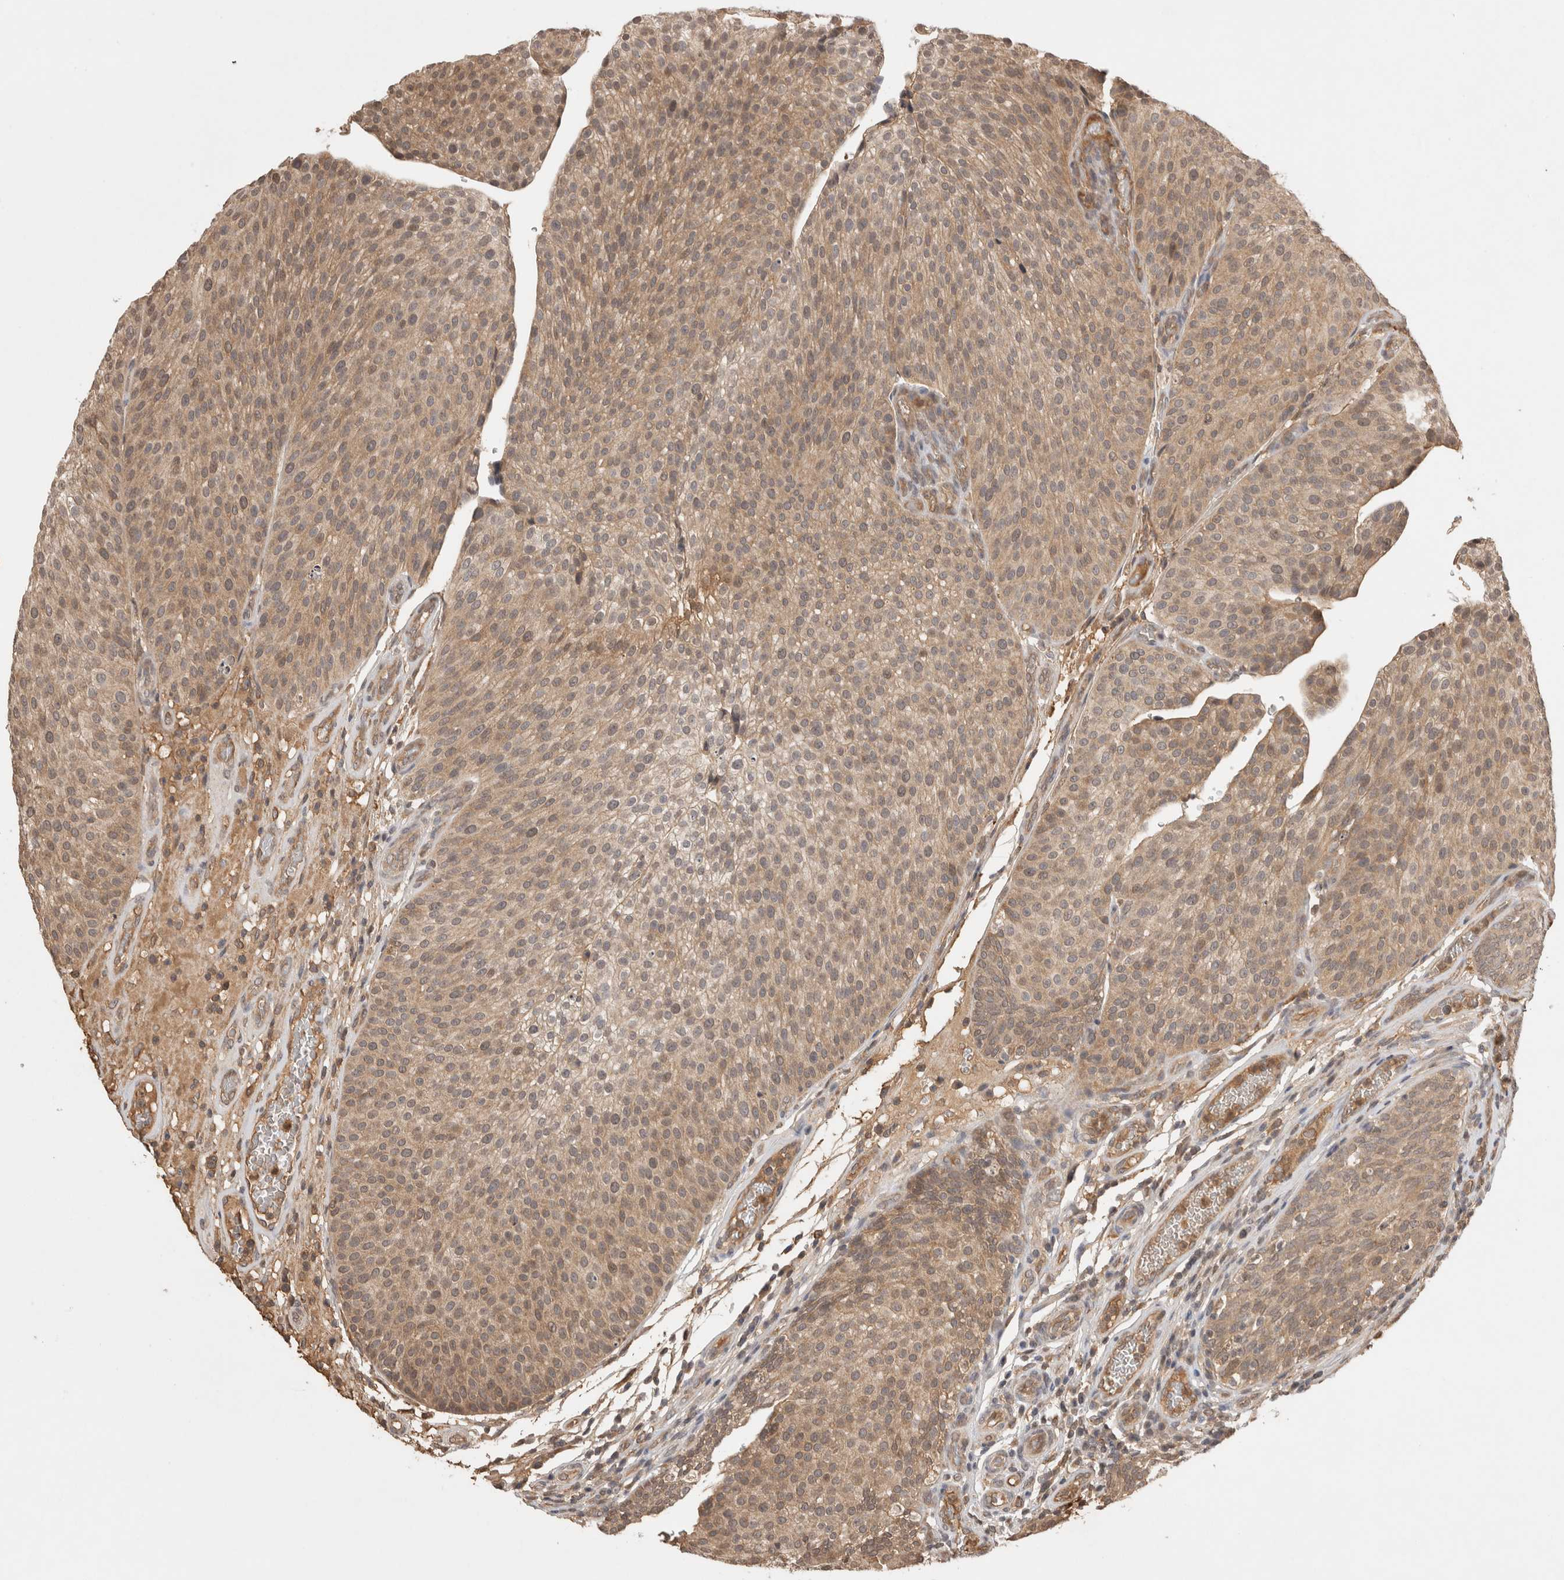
{"staining": {"intensity": "moderate", "quantity": ">75%", "location": "cytoplasmic/membranous"}, "tissue": "urothelial cancer", "cell_type": "Tumor cells", "image_type": "cancer", "snomed": [{"axis": "morphology", "description": "Normal tissue, NOS"}, {"axis": "morphology", "description": "Urothelial carcinoma, Low grade"}, {"axis": "topography", "description": "Smooth muscle"}, {"axis": "topography", "description": "Urinary bladder"}], "caption": "Low-grade urothelial carcinoma stained with a protein marker reveals moderate staining in tumor cells.", "gene": "PRMT3", "patient": {"sex": "male", "age": 60}}